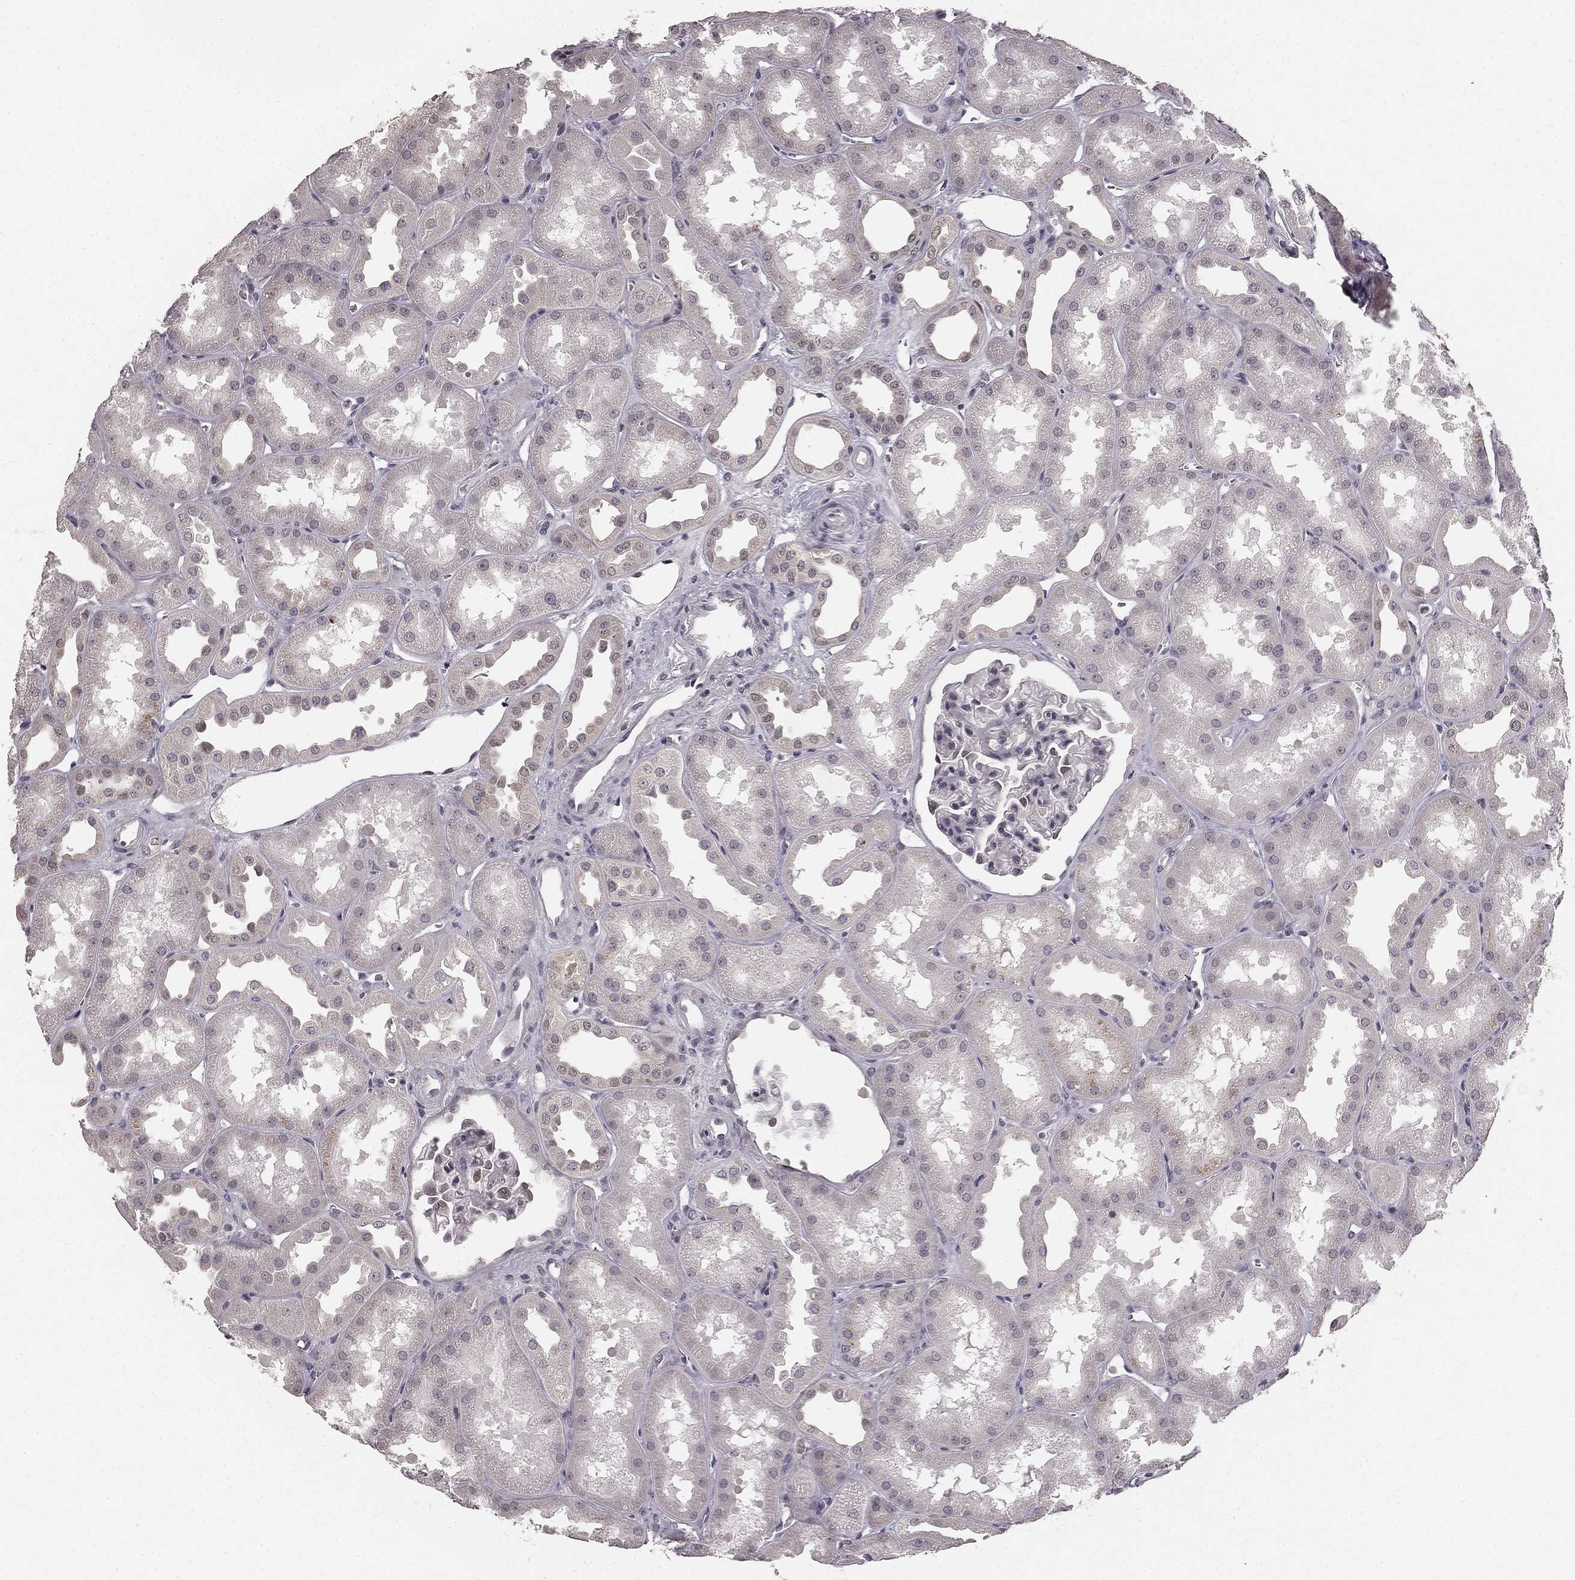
{"staining": {"intensity": "negative", "quantity": "none", "location": "none"}, "tissue": "kidney", "cell_type": "Cells in glomeruli", "image_type": "normal", "snomed": [{"axis": "morphology", "description": "Normal tissue, NOS"}, {"axis": "topography", "description": "Kidney"}], "caption": "Immunohistochemical staining of benign human kidney exhibits no significant staining in cells in glomeruli. Nuclei are stained in blue.", "gene": "HCN4", "patient": {"sex": "male", "age": 61}}